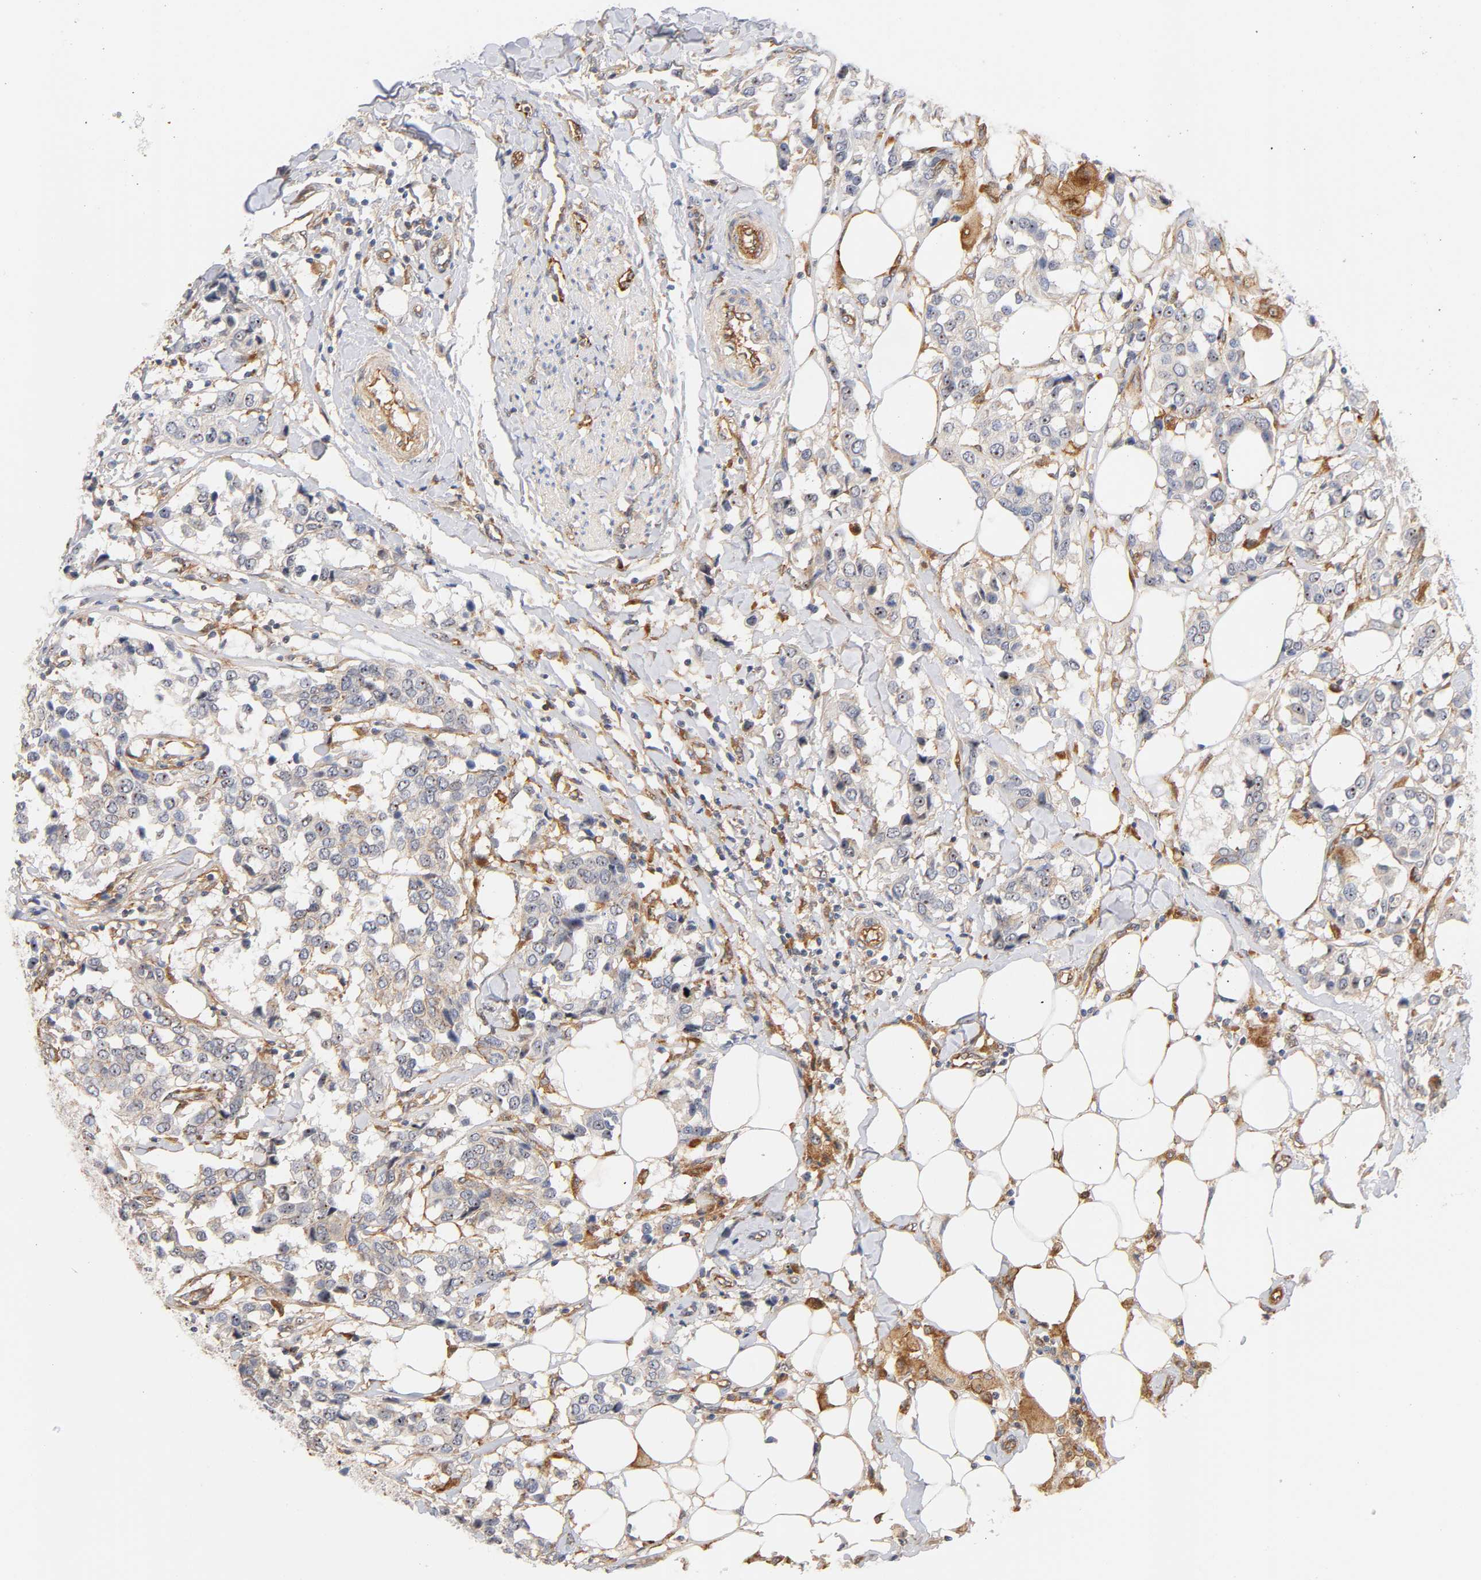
{"staining": {"intensity": "strong", "quantity": "25%-75%", "location": "cytoplasmic/membranous,nuclear"}, "tissue": "breast cancer", "cell_type": "Tumor cells", "image_type": "cancer", "snomed": [{"axis": "morphology", "description": "Duct carcinoma"}, {"axis": "topography", "description": "Breast"}], "caption": "Strong cytoplasmic/membranous and nuclear expression for a protein is appreciated in about 25%-75% of tumor cells of breast cancer using immunohistochemistry (IHC).", "gene": "PLD1", "patient": {"sex": "female", "age": 80}}